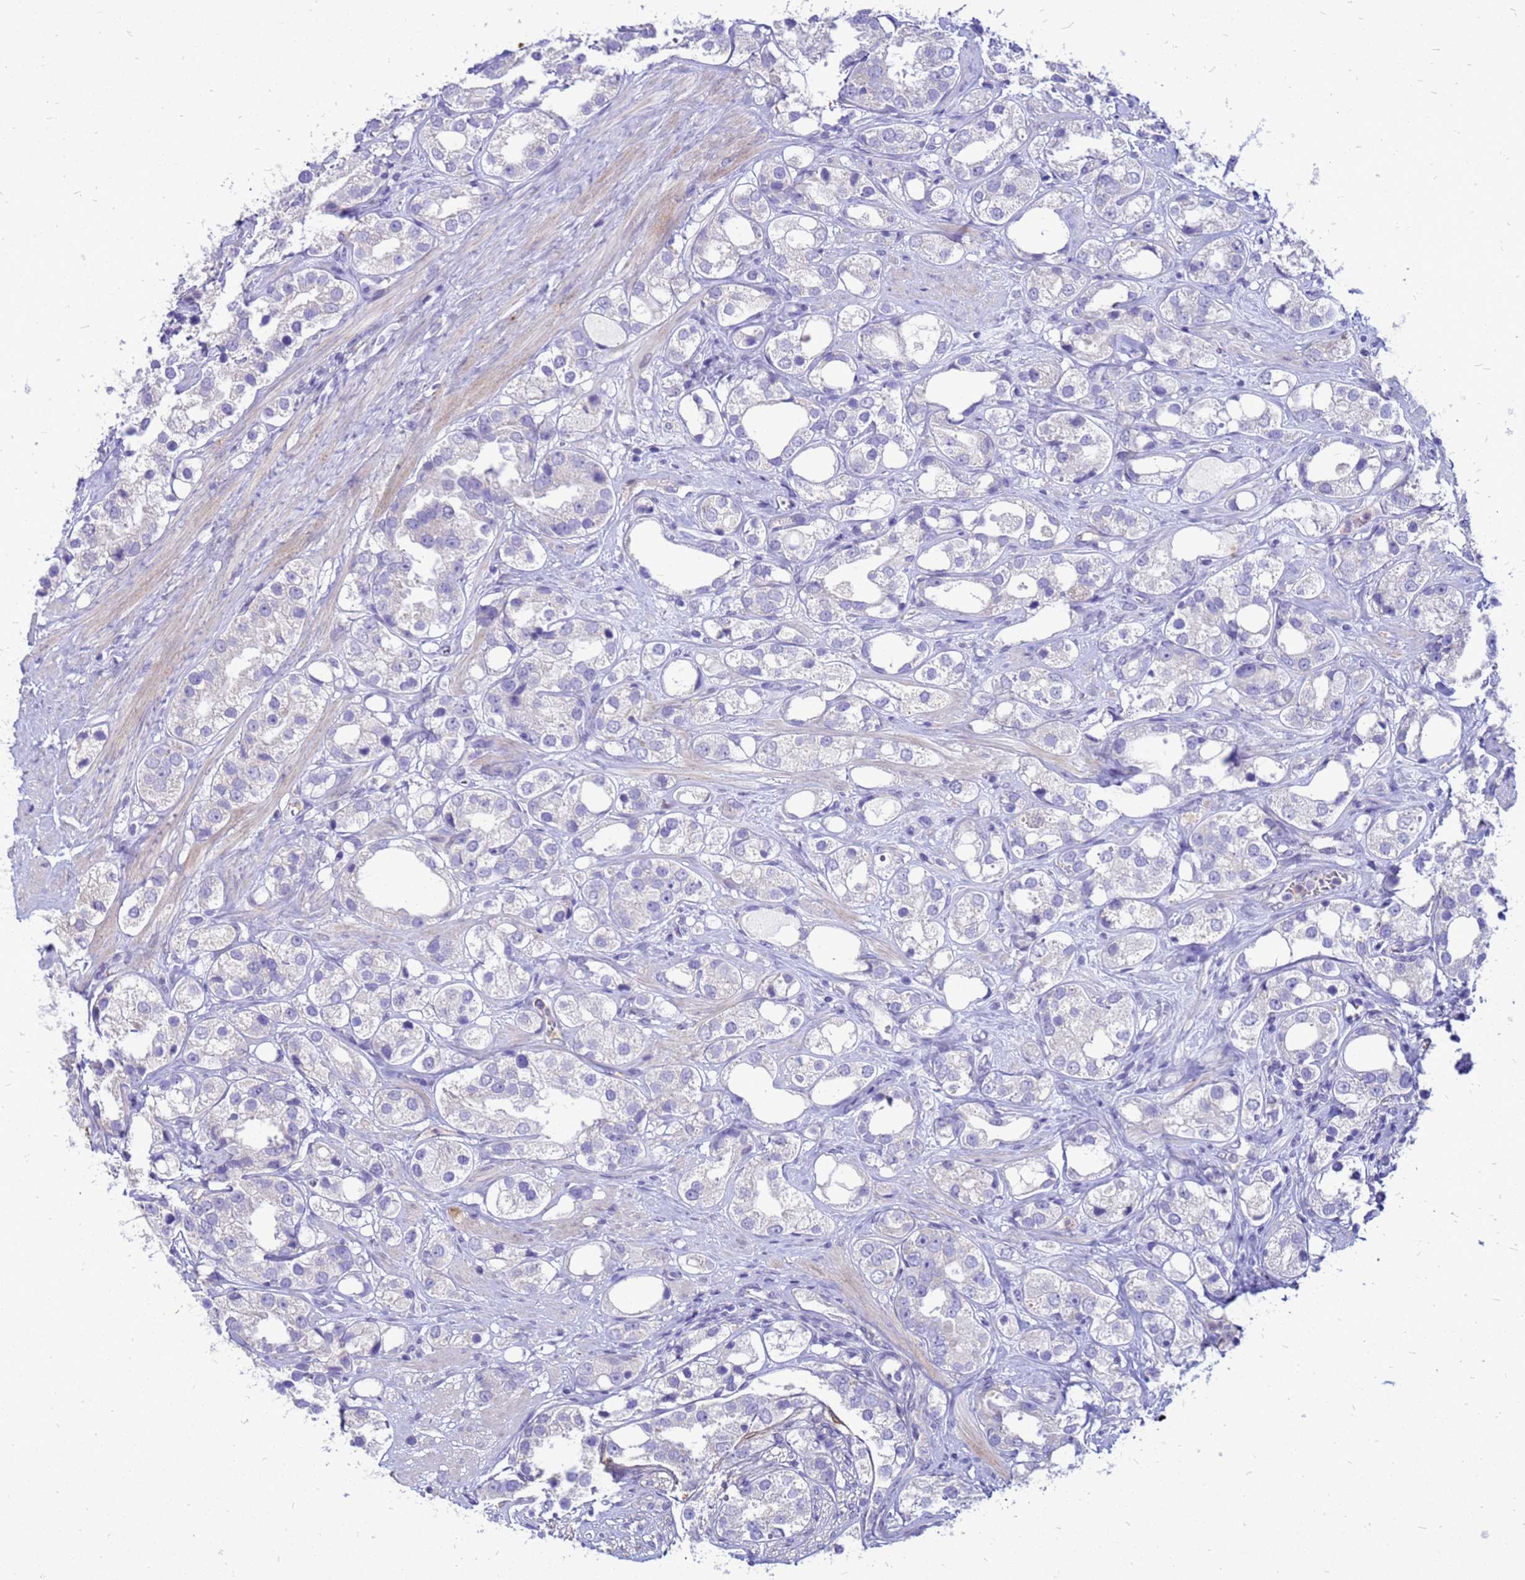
{"staining": {"intensity": "negative", "quantity": "none", "location": "none"}, "tissue": "prostate cancer", "cell_type": "Tumor cells", "image_type": "cancer", "snomed": [{"axis": "morphology", "description": "Adenocarcinoma, NOS"}, {"axis": "topography", "description": "Prostate"}], "caption": "Immunohistochemistry histopathology image of neoplastic tissue: prostate adenocarcinoma stained with DAB (3,3'-diaminobenzidine) displays no significant protein staining in tumor cells.", "gene": "AKR1C1", "patient": {"sex": "male", "age": 79}}